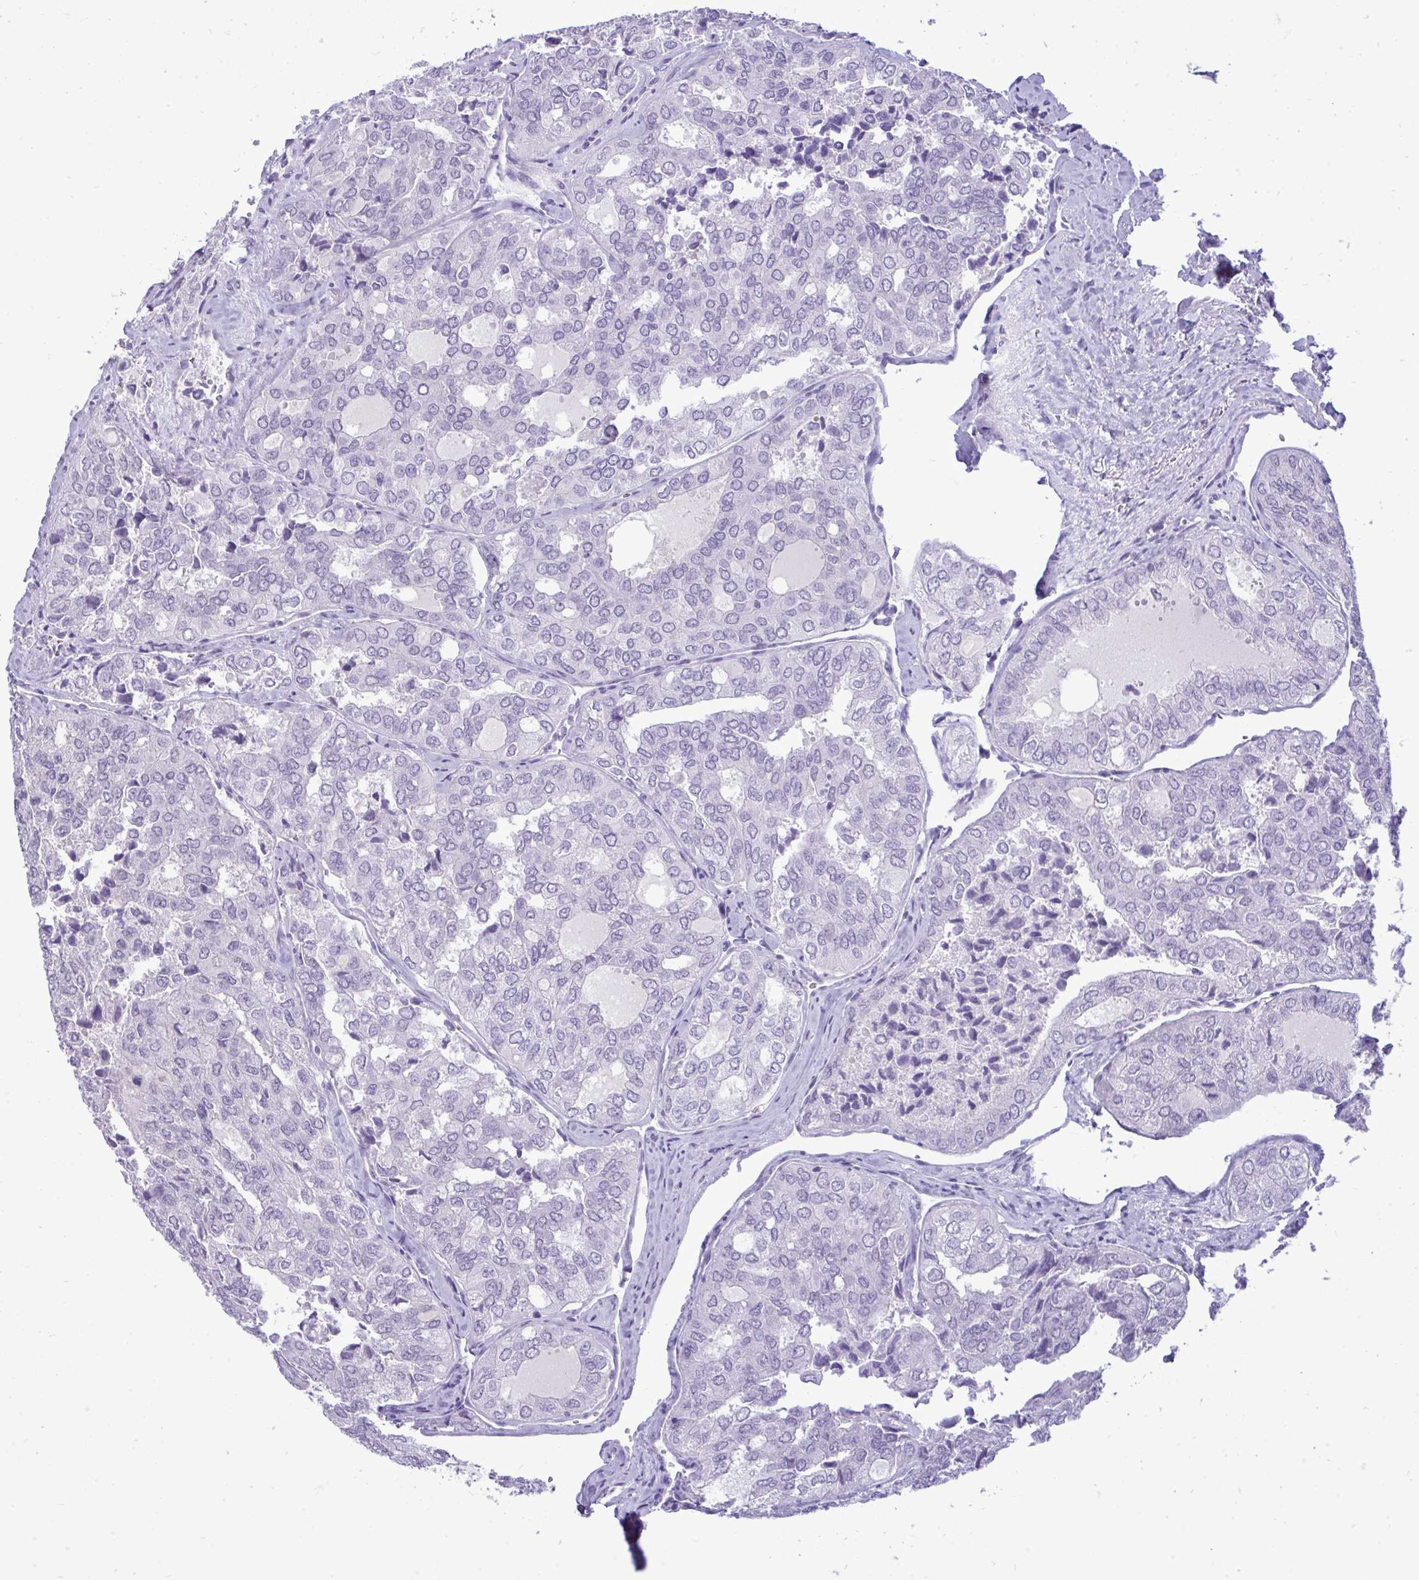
{"staining": {"intensity": "negative", "quantity": "none", "location": "none"}, "tissue": "thyroid cancer", "cell_type": "Tumor cells", "image_type": "cancer", "snomed": [{"axis": "morphology", "description": "Follicular adenoma carcinoma, NOS"}, {"axis": "topography", "description": "Thyroid gland"}], "caption": "High power microscopy image of an IHC photomicrograph of thyroid follicular adenoma carcinoma, revealing no significant expression in tumor cells.", "gene": "PRM2", "patient": {"sex": "male", "age": 75}}